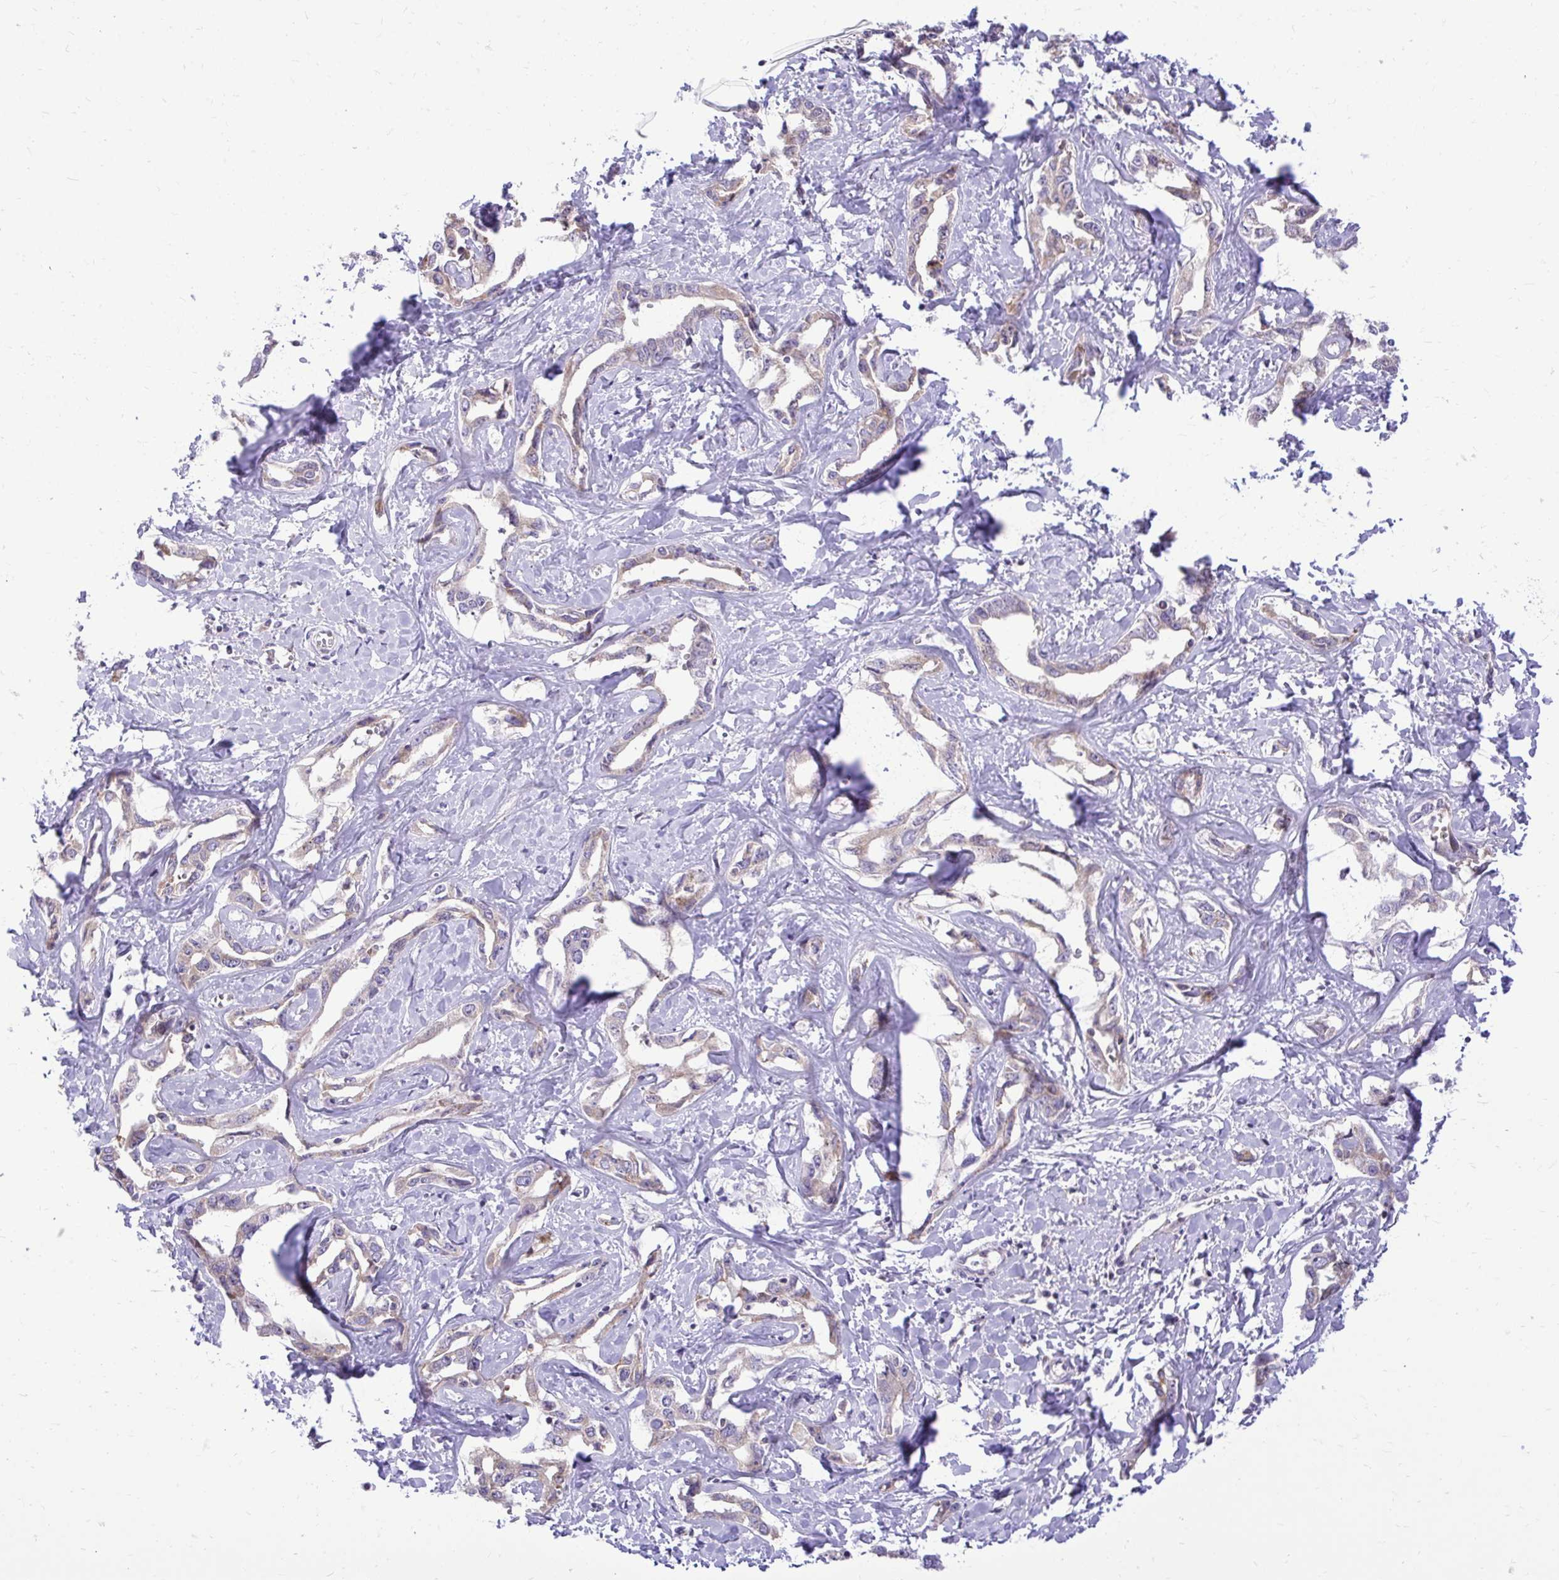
{"staining": {"intensity": "weak", "quantity": "<25%", "location": "cytoplasmic/membranous"}, "tissue": "liver cancer", "cell_type": "Tumor cells", "image_type": "cancer", "snomed": [{"axis": "morphology", "description": "Cholangiocarcinoma"}, {"axis": "topography", "description": "Liver"}], "caption": "The micrograph demonstrates no significant expression in tumor cells of liver cancer (cholangiocarcinoma).", "gene": "METTL9", "patient": {"sex": "male", "age": 59}}